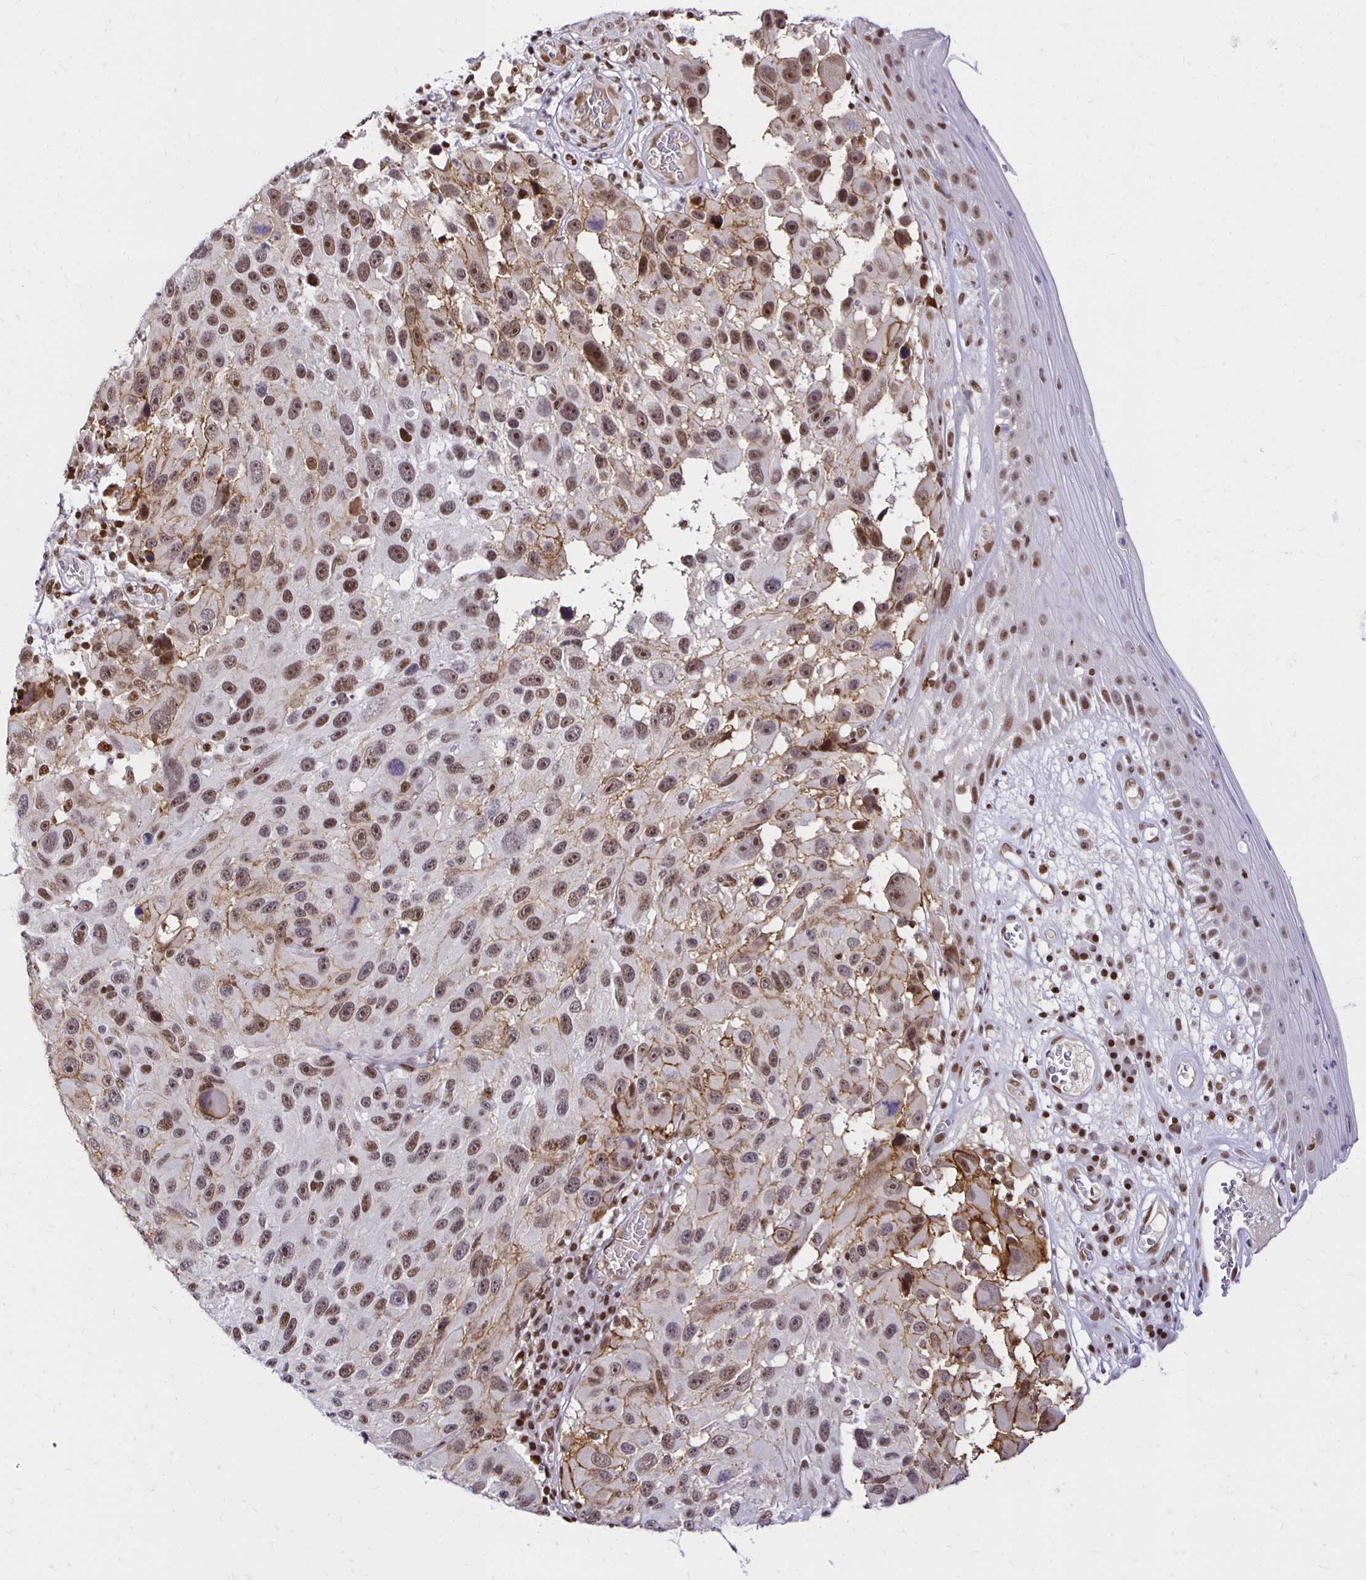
{"staining": {"intensity": "moderate", "quantity": ">75%", "location": "nuclear"}, "tissue": "melanoma", "cell_type": "Tumor cells", "image_type": "cancer", "snomed": [{"axis": "morphology", "description": "Malignant melanoma, NOS"}, {"axis": "topography", "description": "Skin"}], "caption": "A brown stain highlights moderate nuclear staining of a protein in melanoma tumor cells.", "gene": "ZNF579", "patient": {"sex": "male", "age": 53}}